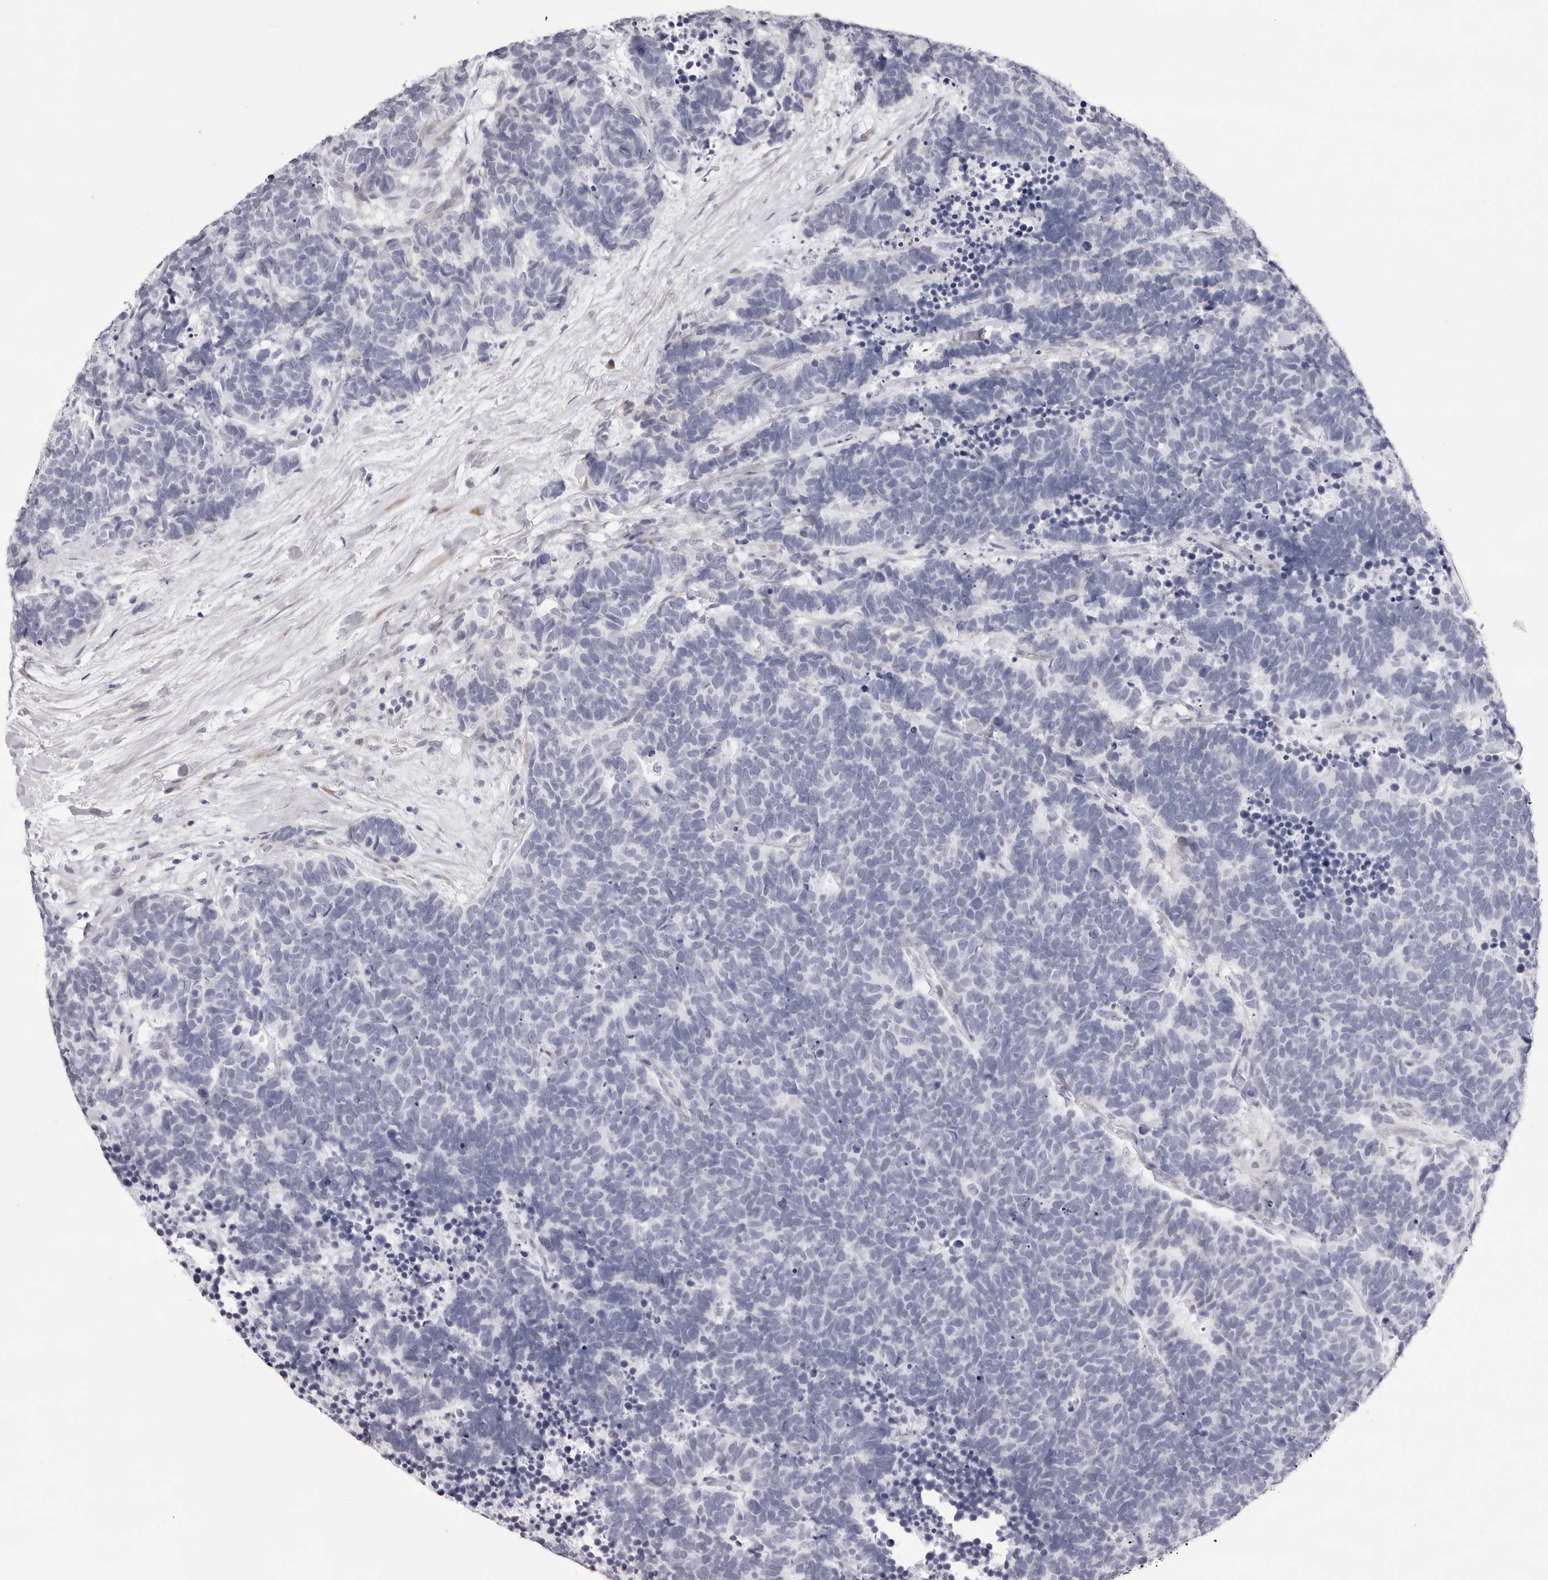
{"staining": {"intensity": "negative", "quantity": "none", "location": "none"}, "tissue": "carcinoid", "cell_type": "Tumor cells", "image_type": "cancer", "snomed": [{"axis": "morphology", "description": "Carcinoma, NOS"}, {"axis": "morphology", "description": "Carcinoid, malignant, NOS"}, {"axis": "topography", "description": "Urinary bladder"}], "caption": "High magnification brightfield microscopy of carcinoid stained with DAB (3,3'-diaminobenzidine) (brown) and counterstained with hematoxylin (blue): tumor cells show no significant expression.", "gene": "SMIM2", "patient": {"sex": "male", "age": 57}}